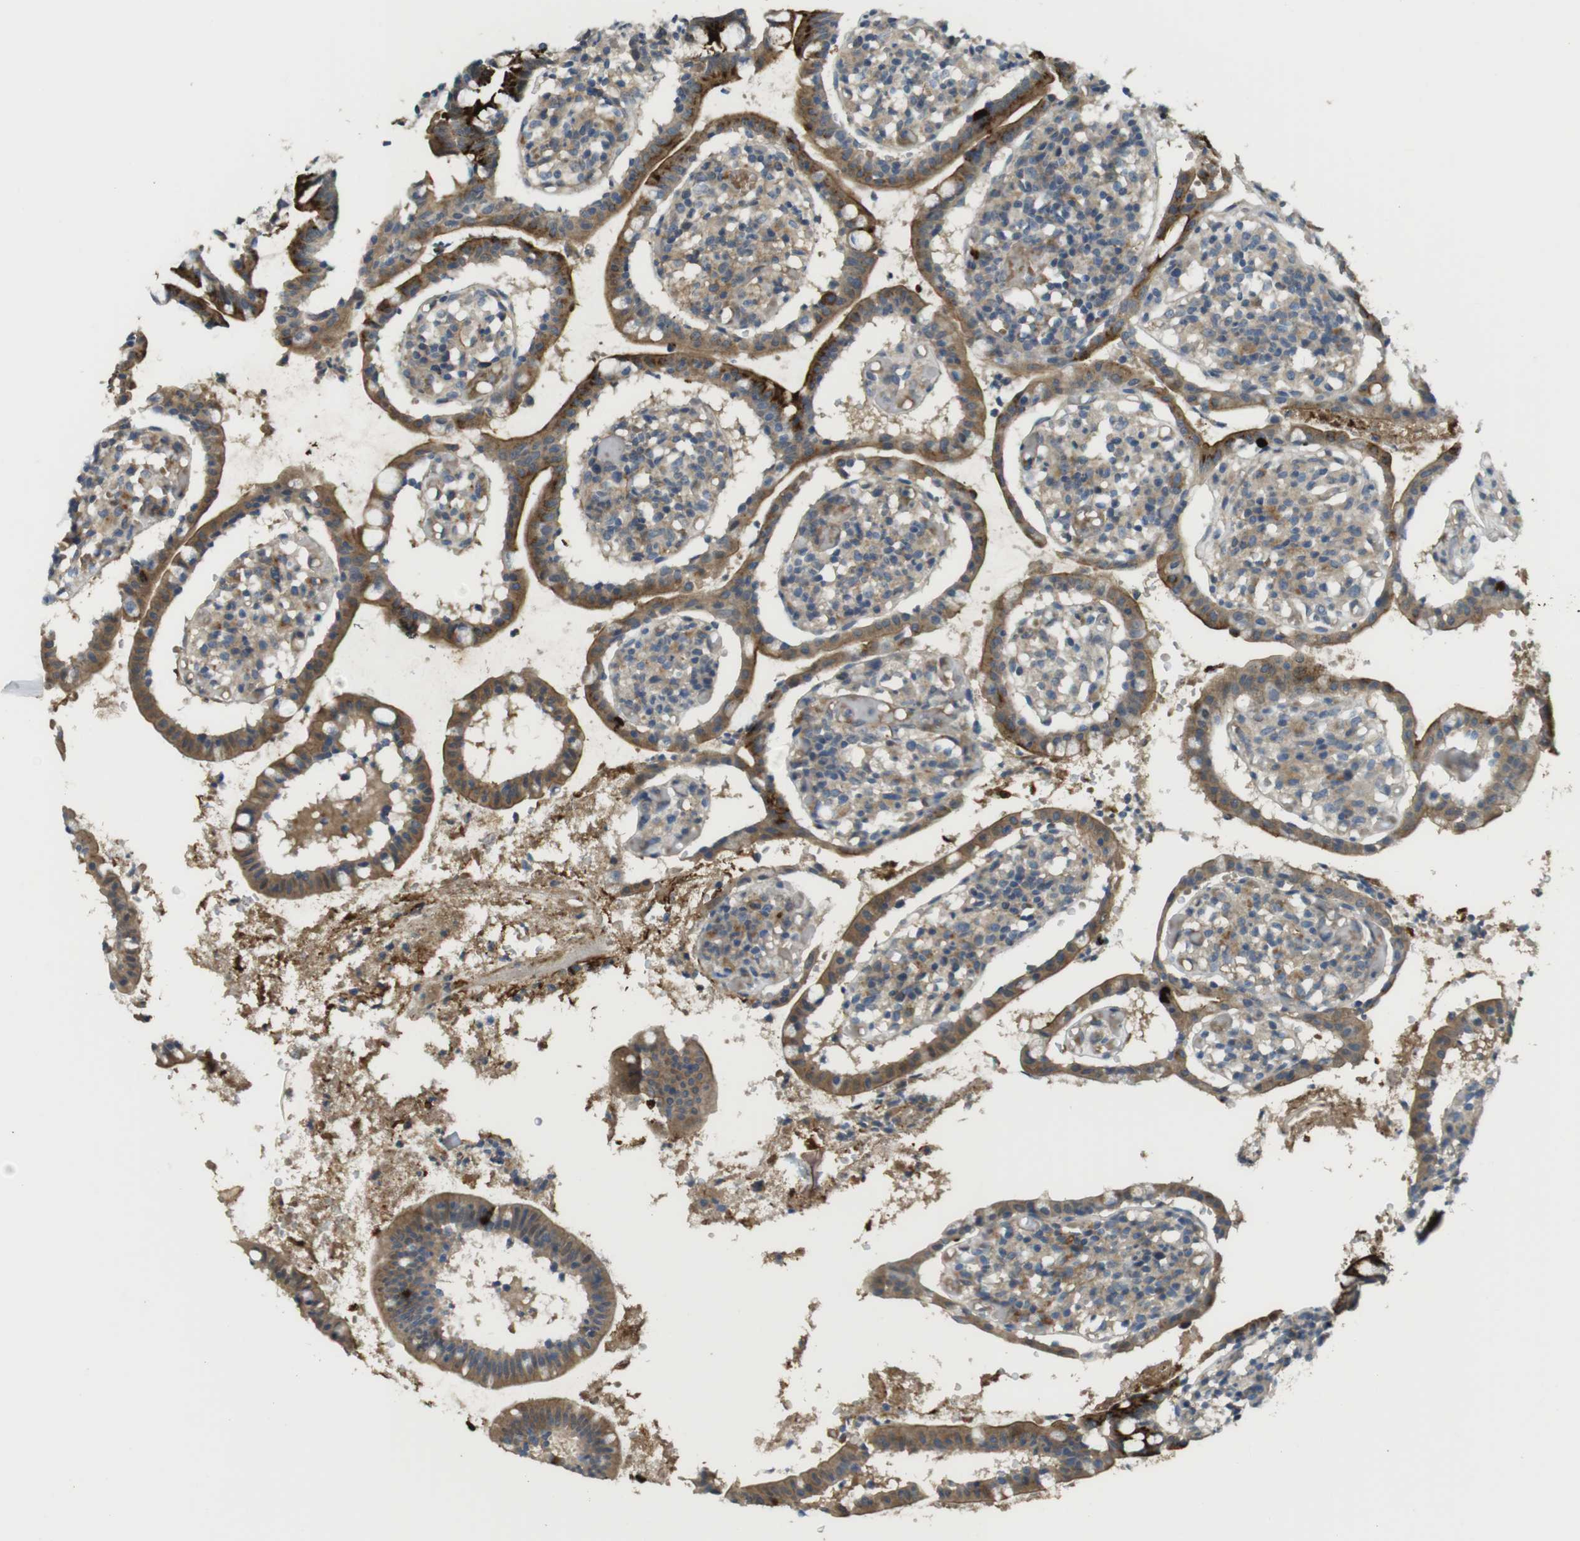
{"staining": {"intensity": "moderate", "quantity": ">75%", "location": "cytoplasmic/membranous"}, "tissue": "small intestine", "cell_type": "Glandular cells", "image_type": "normal", "snomed": [{"axis": "morphology", "description": "Normal tissue, NOS"}, {"axis": "morphology", "description": "Cystadenocarcinoma, serous, Metastatic site"}, {"axis": "topography", "description": "Small intestine"}], "caption": "Small intestine was stained to show a protein in brown. There is medium levels of moderate cytoplasmic/membranous staining in approximately >75% of glandular cells.", "gene": "ABHD15", "patient": {"sex": "female", "age": 61}}